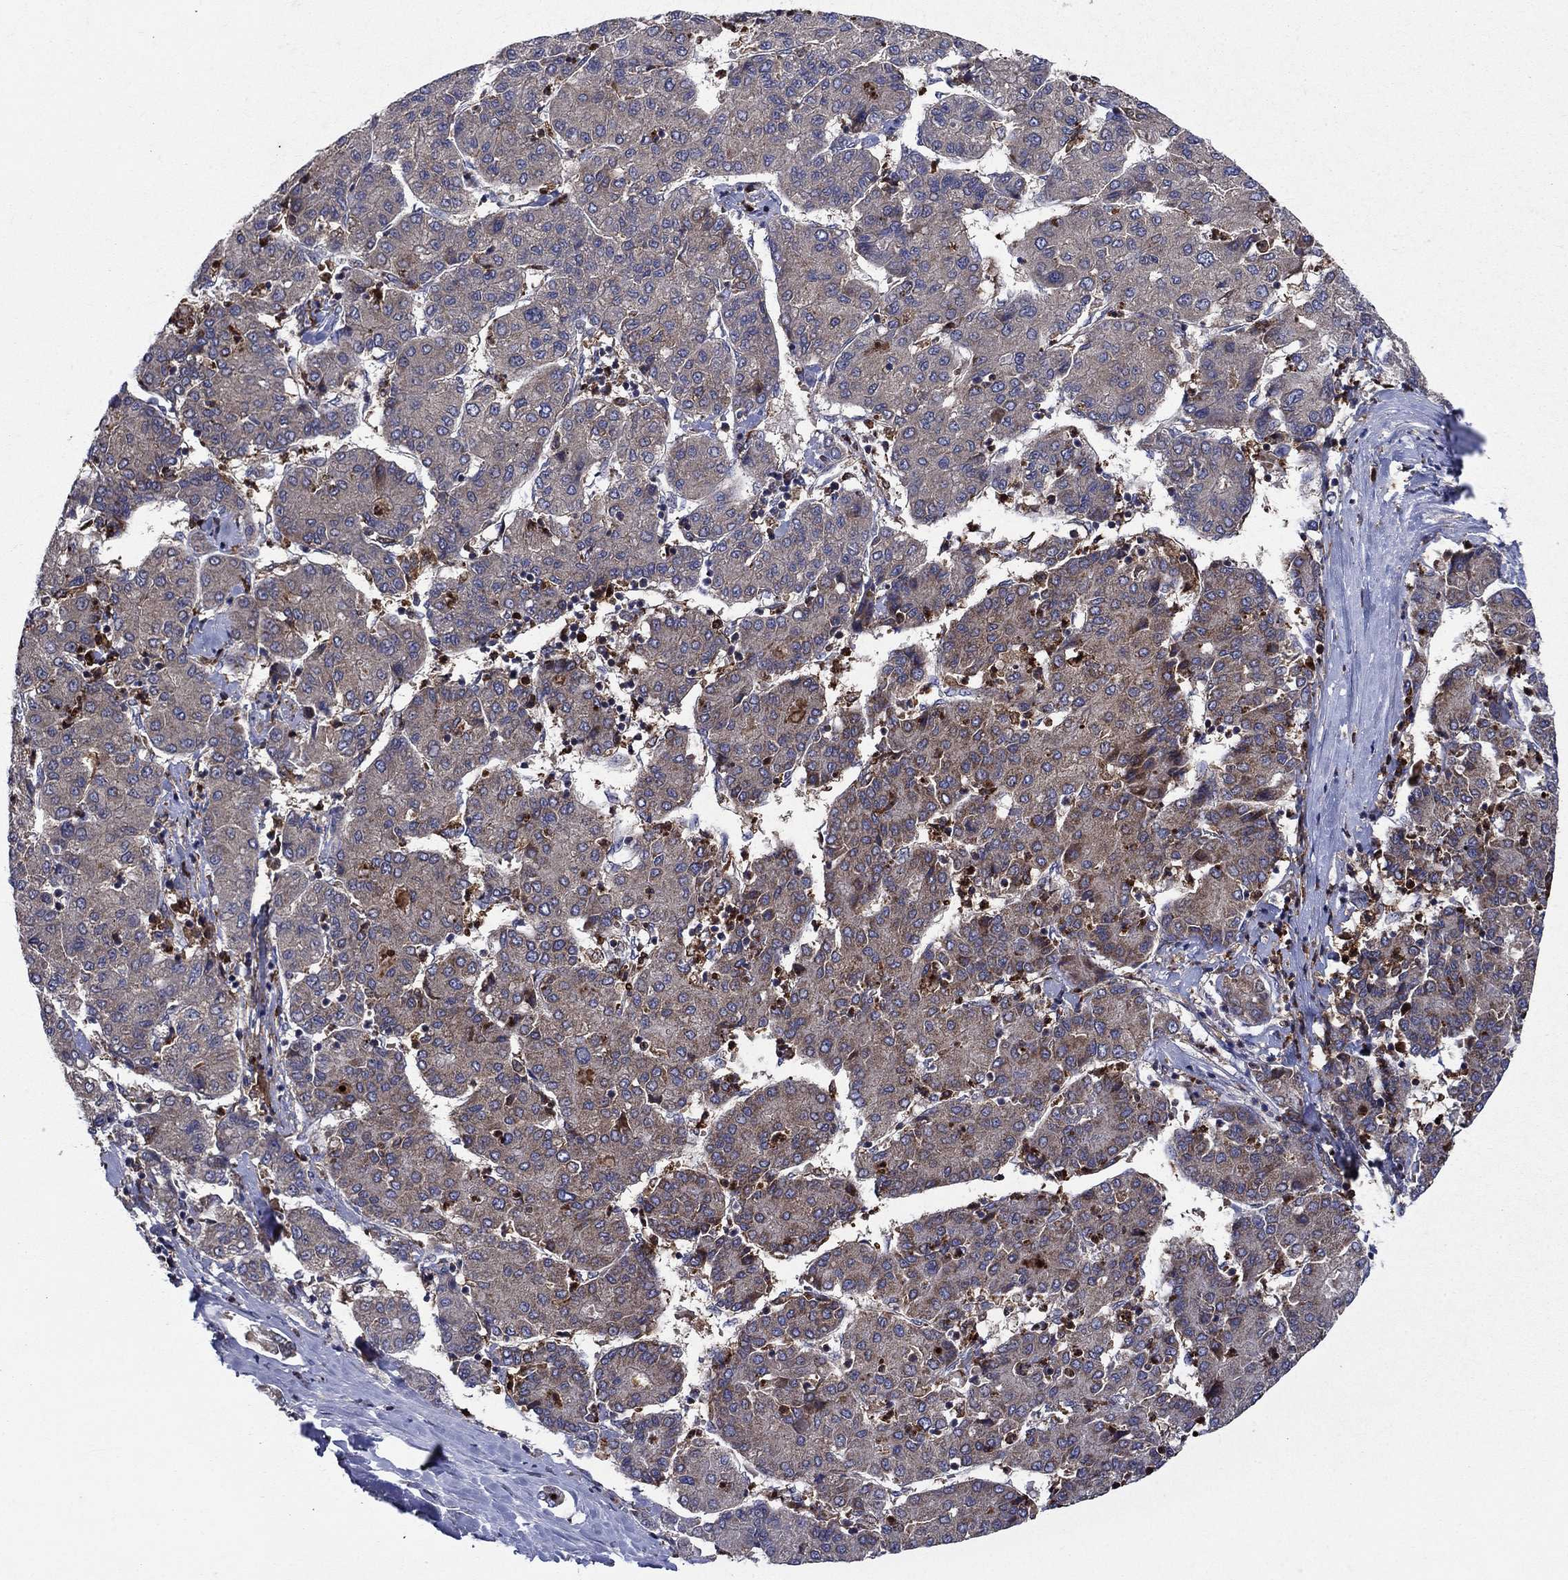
{"staining": {"intensity": "strong", "quantity": "25%-75%", "location": "cytoplasmic/membranous"}, "tissue": "liver cancer", "cell_type": "Tumor cells", "image_type": "cancer", "snomed": [{"axis": "morphology", "description": "Carcinoma, Hepatocellular, NOS"}, {"axis": "topography", "description": "Liver"}], "caption": "Strong cytoplasmic/membranous staining is seen in approximately 25%-75% of tumor cells in liver cancer (hepatocellular carcinoma). (DAB (3,3'-diaminobenzidine) = brown stain, brightfield microscopy at high magnification).", "gene": "RNF19B", "patient": {"sex": "male", "age": 65}}